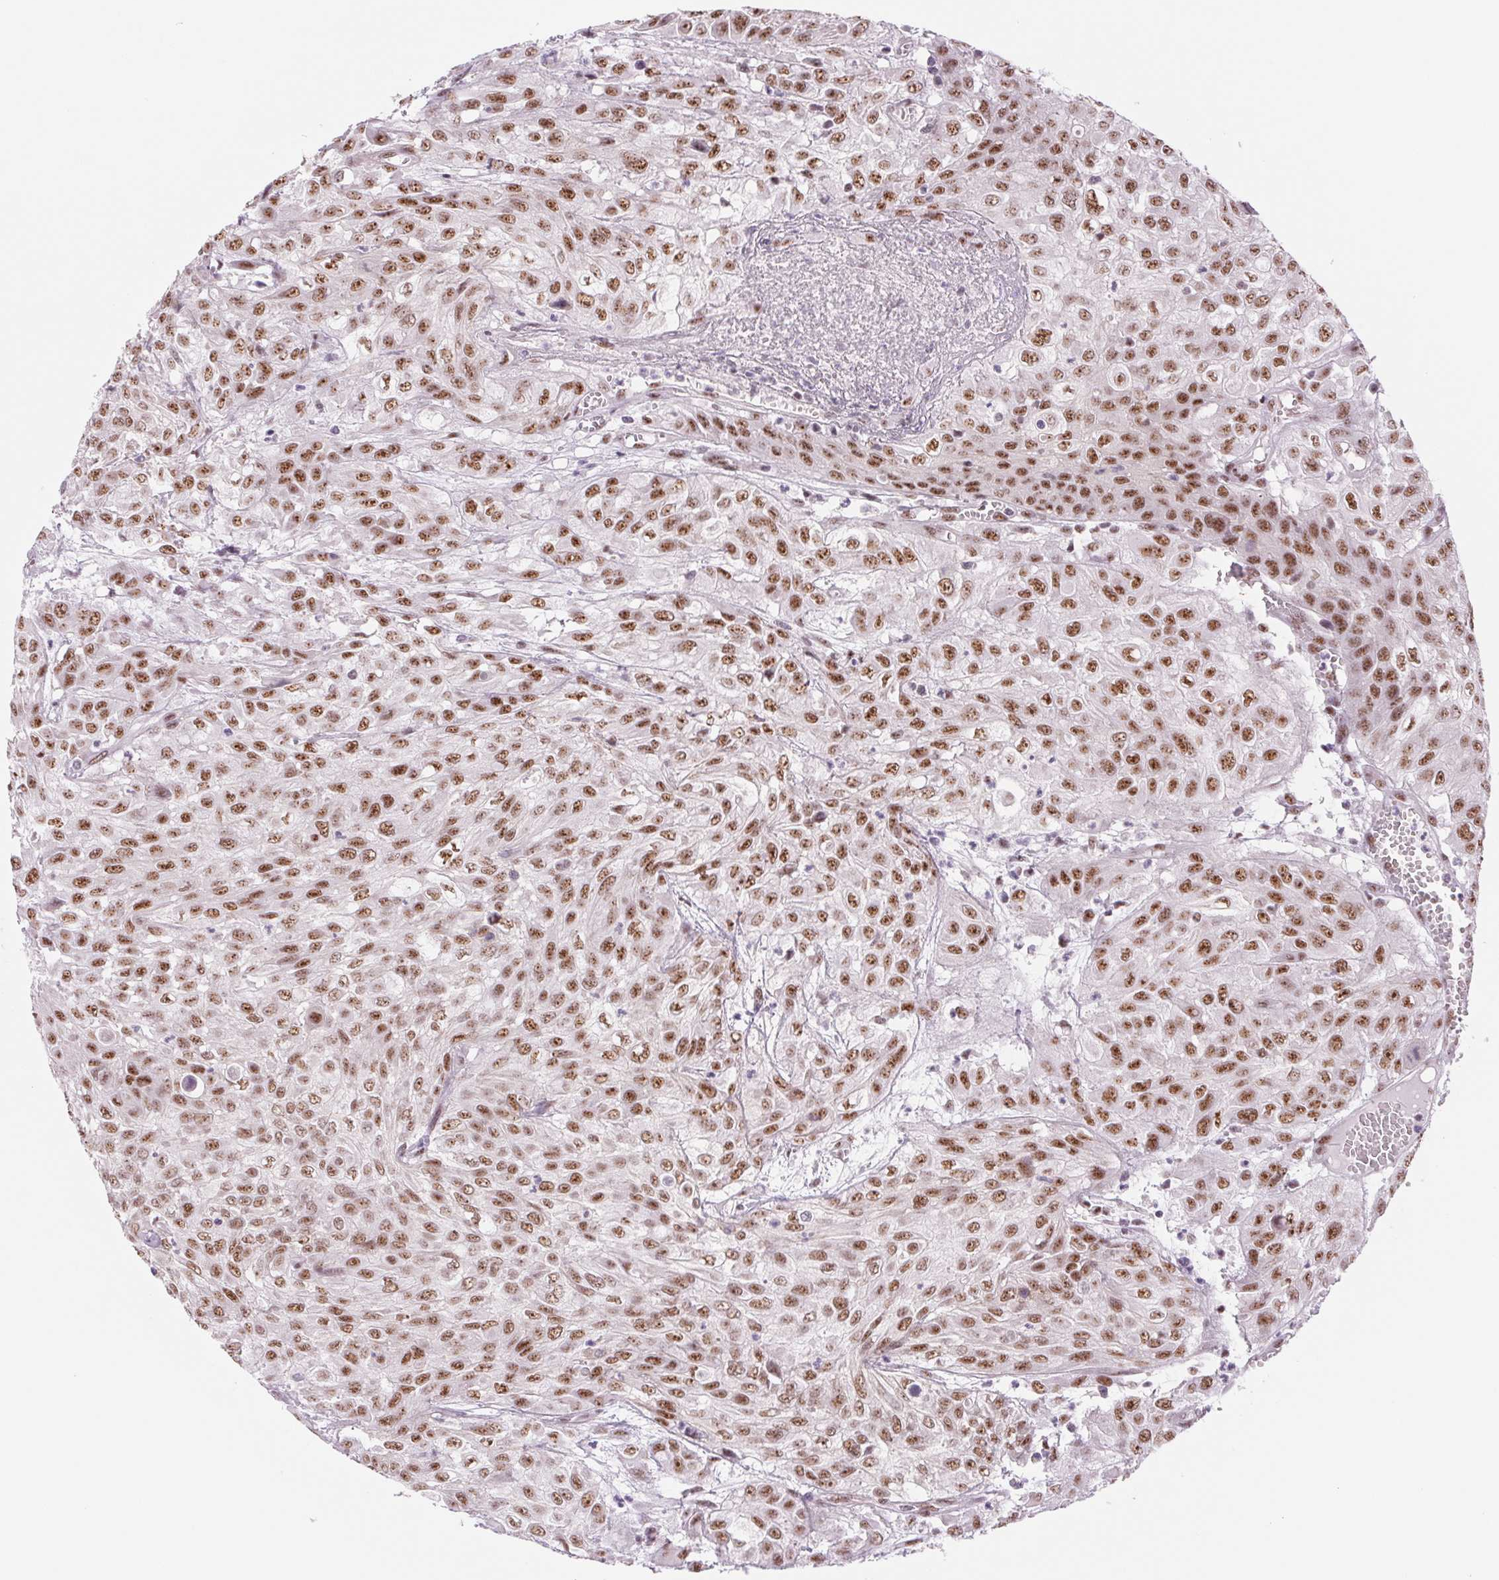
{"staining": {"intensity": "moderate", "quantity": ">75%", "location": "nuclear"}, "tissue": "urothelial cancer", "cell_type": "Tumor cells", "image_type": "cancer", "snomed": [{"axis": "morphology", "description": "Urothelial carcinoma, High grade"}, {"axis": "topography", "description": "Urinary bladder"}], "caption": "Immunohistochemistry of human urothelial carcinoma (high-grade) demonstrates medium levels of moderate nuclear positivity in approximately >75% of tumor cells.", "gene": "ZC3H14", "patient": {"sex": "male", "age": 57}}